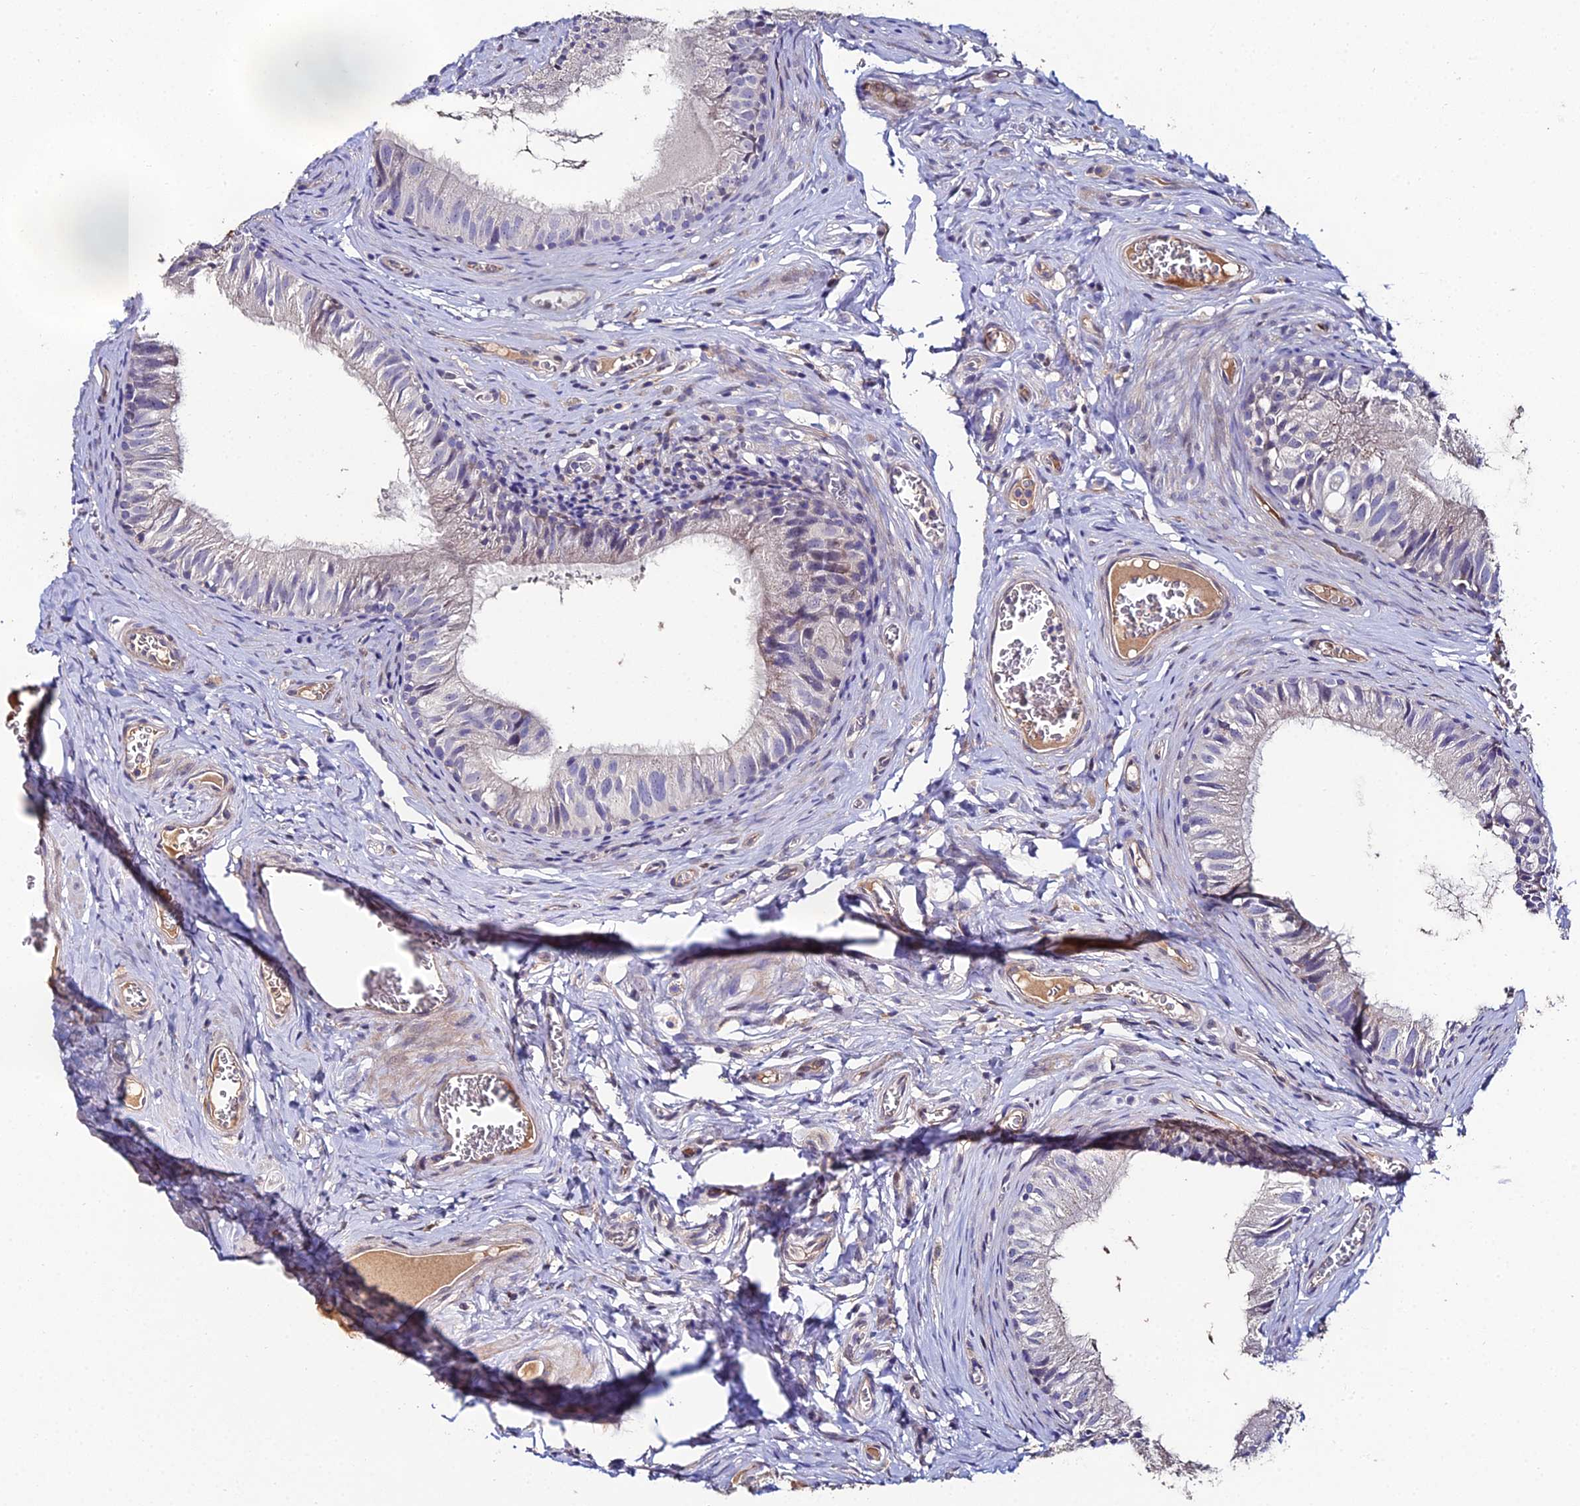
{"staining": {"intensity": "negative", "quantity": "none", "location": "none"}, "tissue": "epididymis", "cell_type": "Glandular cells", "image_type": "normal", "snomed": [{"axis": "morphology", "description": "Normal tissue, NOS"}, {"axis": "topography", "description": "Epididymis"}], "caption": "The IHC image has no significant positivity in glandular cells of epididymis. (Stains: DAB (3,3'-diaminobenzidine) immunohistochemistry with hematoxylin counter stain, Microscopy: brightfield microscopy at high magnification).", "gene": "ESRRG", "patient": {"sex": "male", "age": 42}}